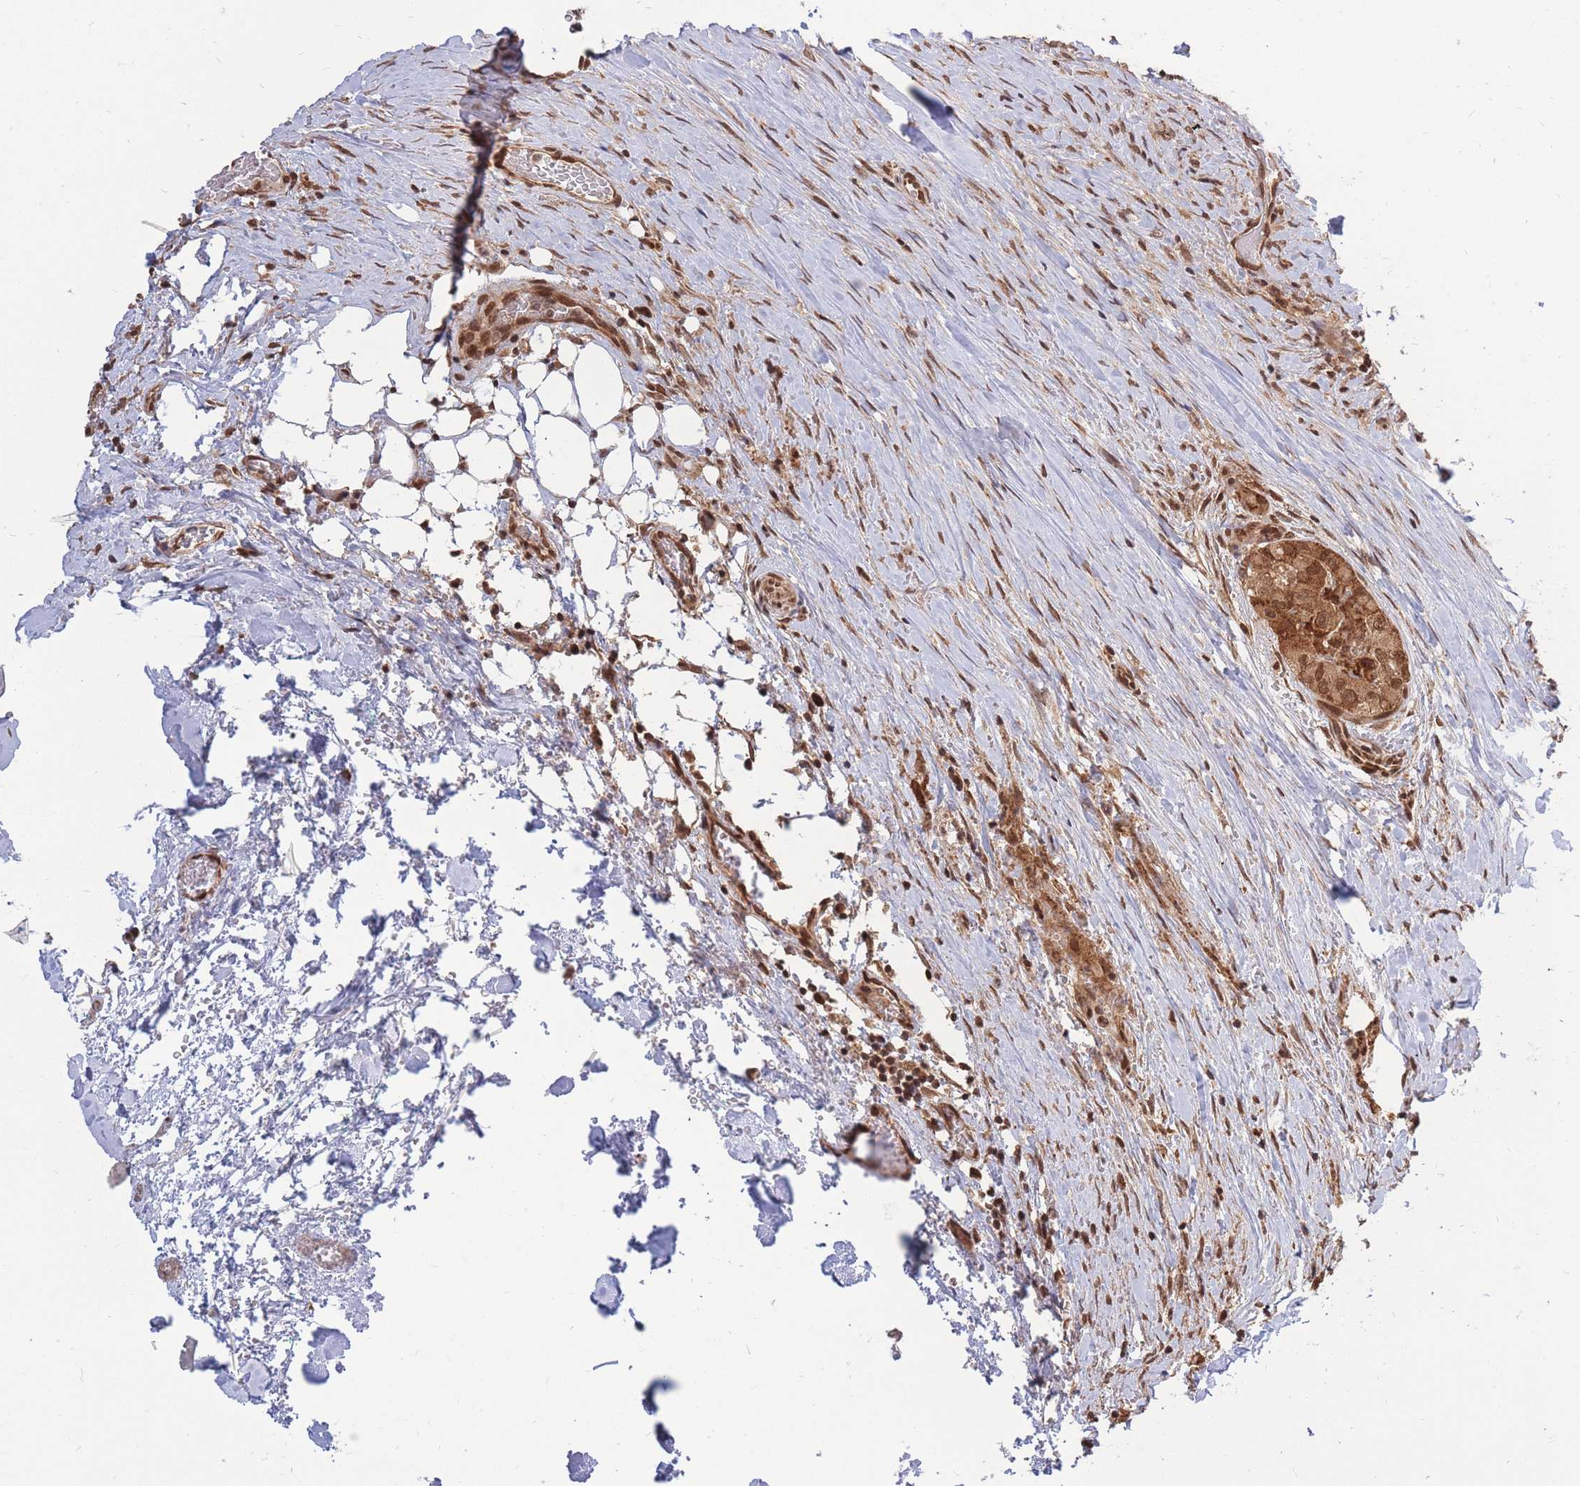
{"staining": {"intensity": "moderate", "quantity": ">75%", "location": "cytoplasmic/membranous,nuclear"}, "tissue": "thyroid cancer", "cell_type": "Tumor cells", "image_type": "cancer", "snomed": [{"axis": "morphology", "description": "Papillary adenocarcinoma, NOS"}, {"axis": "topography", "description": "Thyroid gland"}], "caption": "Immunohistochemical staining of human papillary adenocarcinoma (thyroid) shows moderate cytoplasmic/membranous and nuclear protein expression in about >75% of tumor cells.", "gene": "SRA1", "patient": {"sex": "female", "age": 59}}